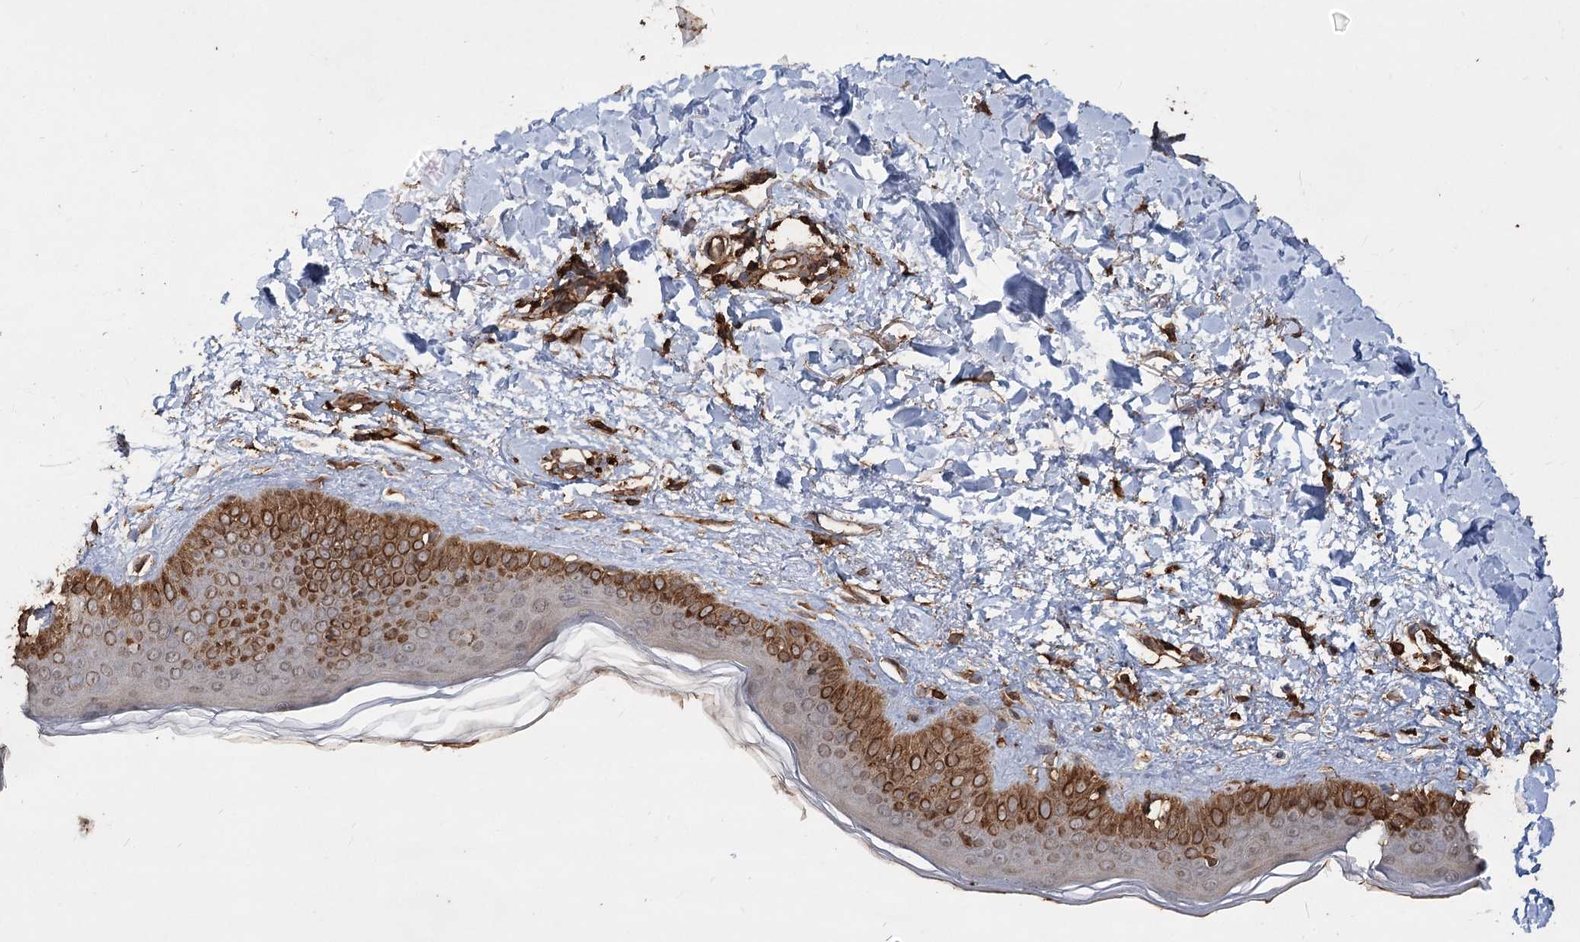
{"staining": {"intensity": "moderate", "quantity": ">75%", "location": "cytoplasmic/membranous"}, "tissue": "skin", "cell_type": "Fibroblasts", "image_type": "normal", "snomed": [{"axis": "morphology", "description": "Normal tissue, NOS"}, {"axis": "topography", "description": "Skin"}], "caption": "Protein staining by IHC exhibits moderate cytoplasmic/membranous staining in approximately >75% of fibroblasts in unremarkable skin.", "gene": "PIK3C2A", "patient": {"sex": "female", "age": 58}}